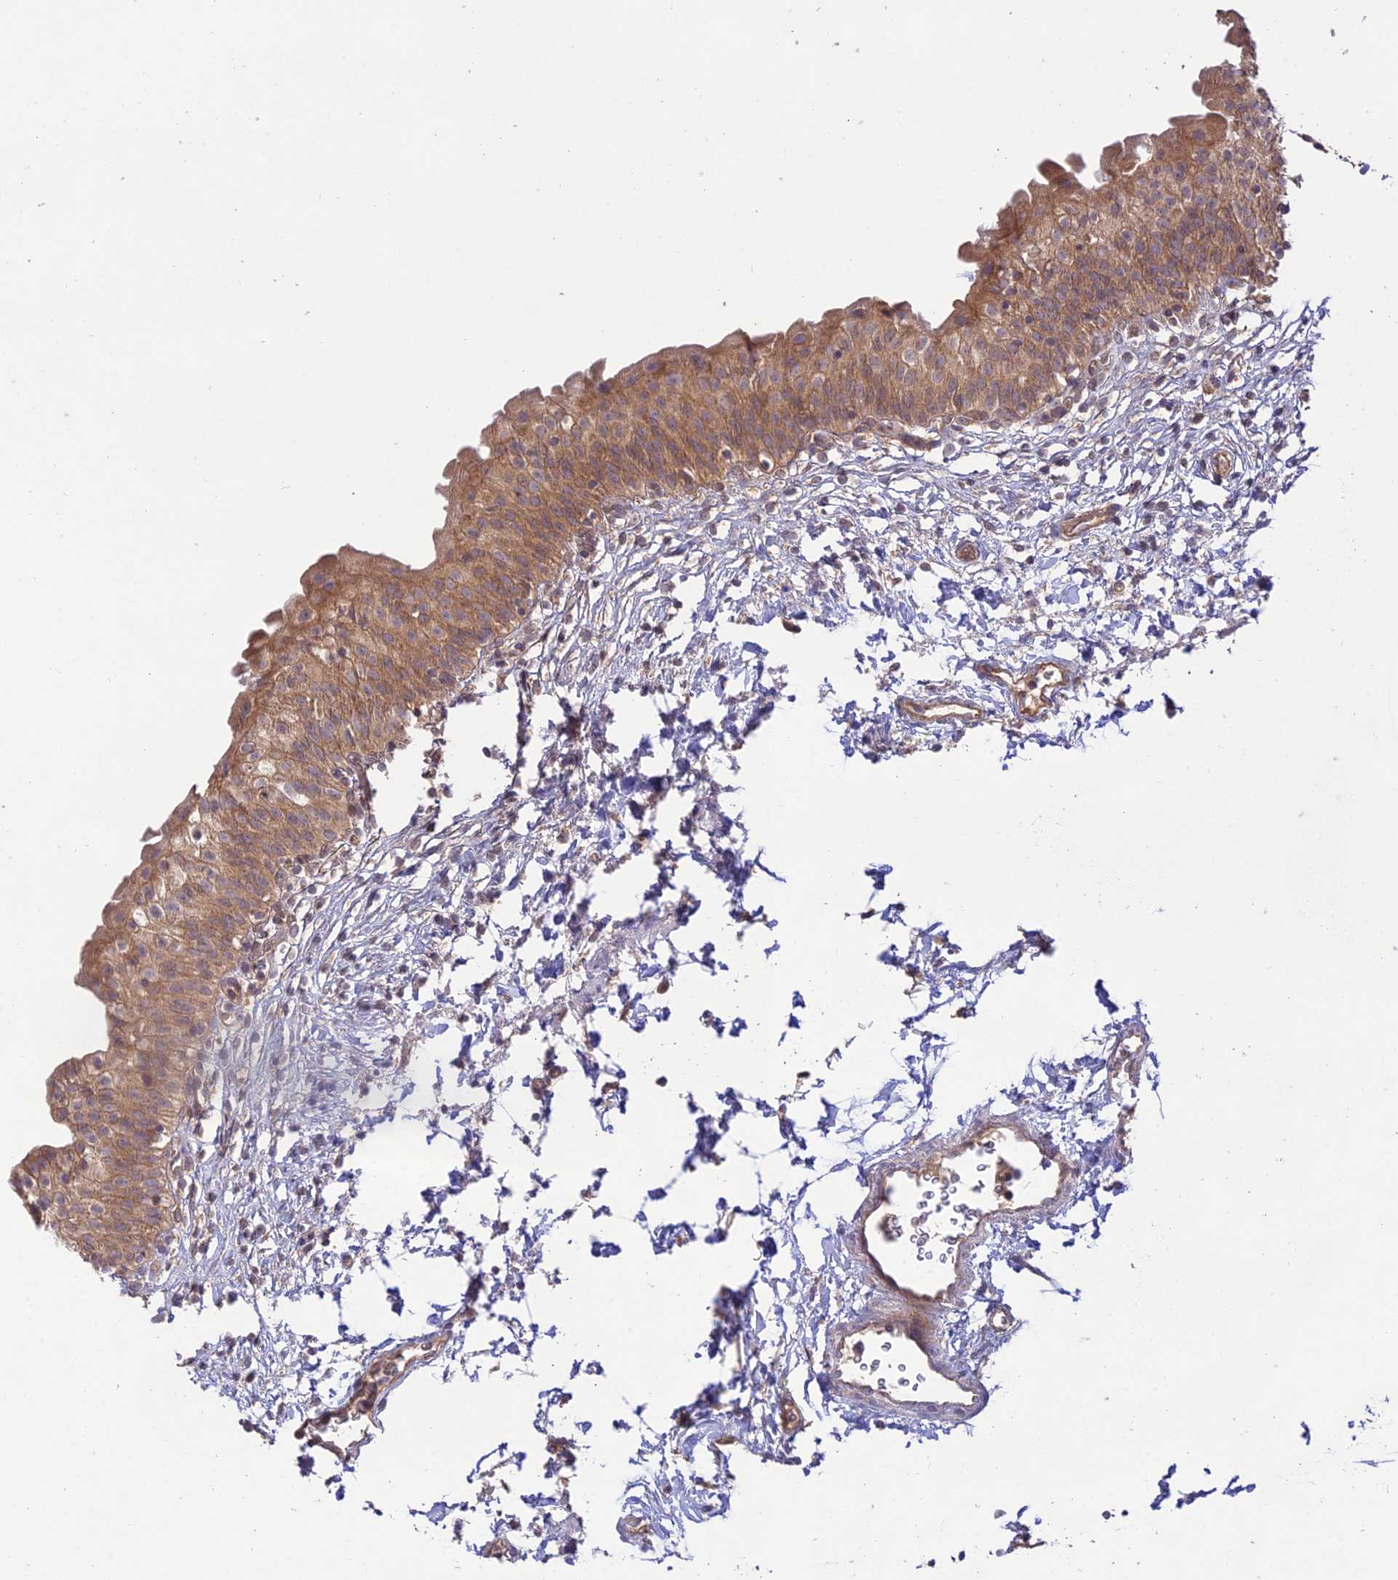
{"staining": {"intensity": "moderate", "quantity": ">75%", "location": "cytoplasmic/membranous"}, "tissue": "urinary bladder", "cell_type": "Urothelial cells", "image_type": "normal", "snomed": [{"axis": "morphology", "description": "Normal tissue, NOS"}, {"axis": "topography", "description": "Urinary bladder"}], "caption": "The photomicrograph reveals a brown stain indicating the presence of a protein in the cytoplasmic/membranous of urothelial cells in urinary bladder.", "gene": "TMEM259", "patient": {"sex": "male", "age": 55}}